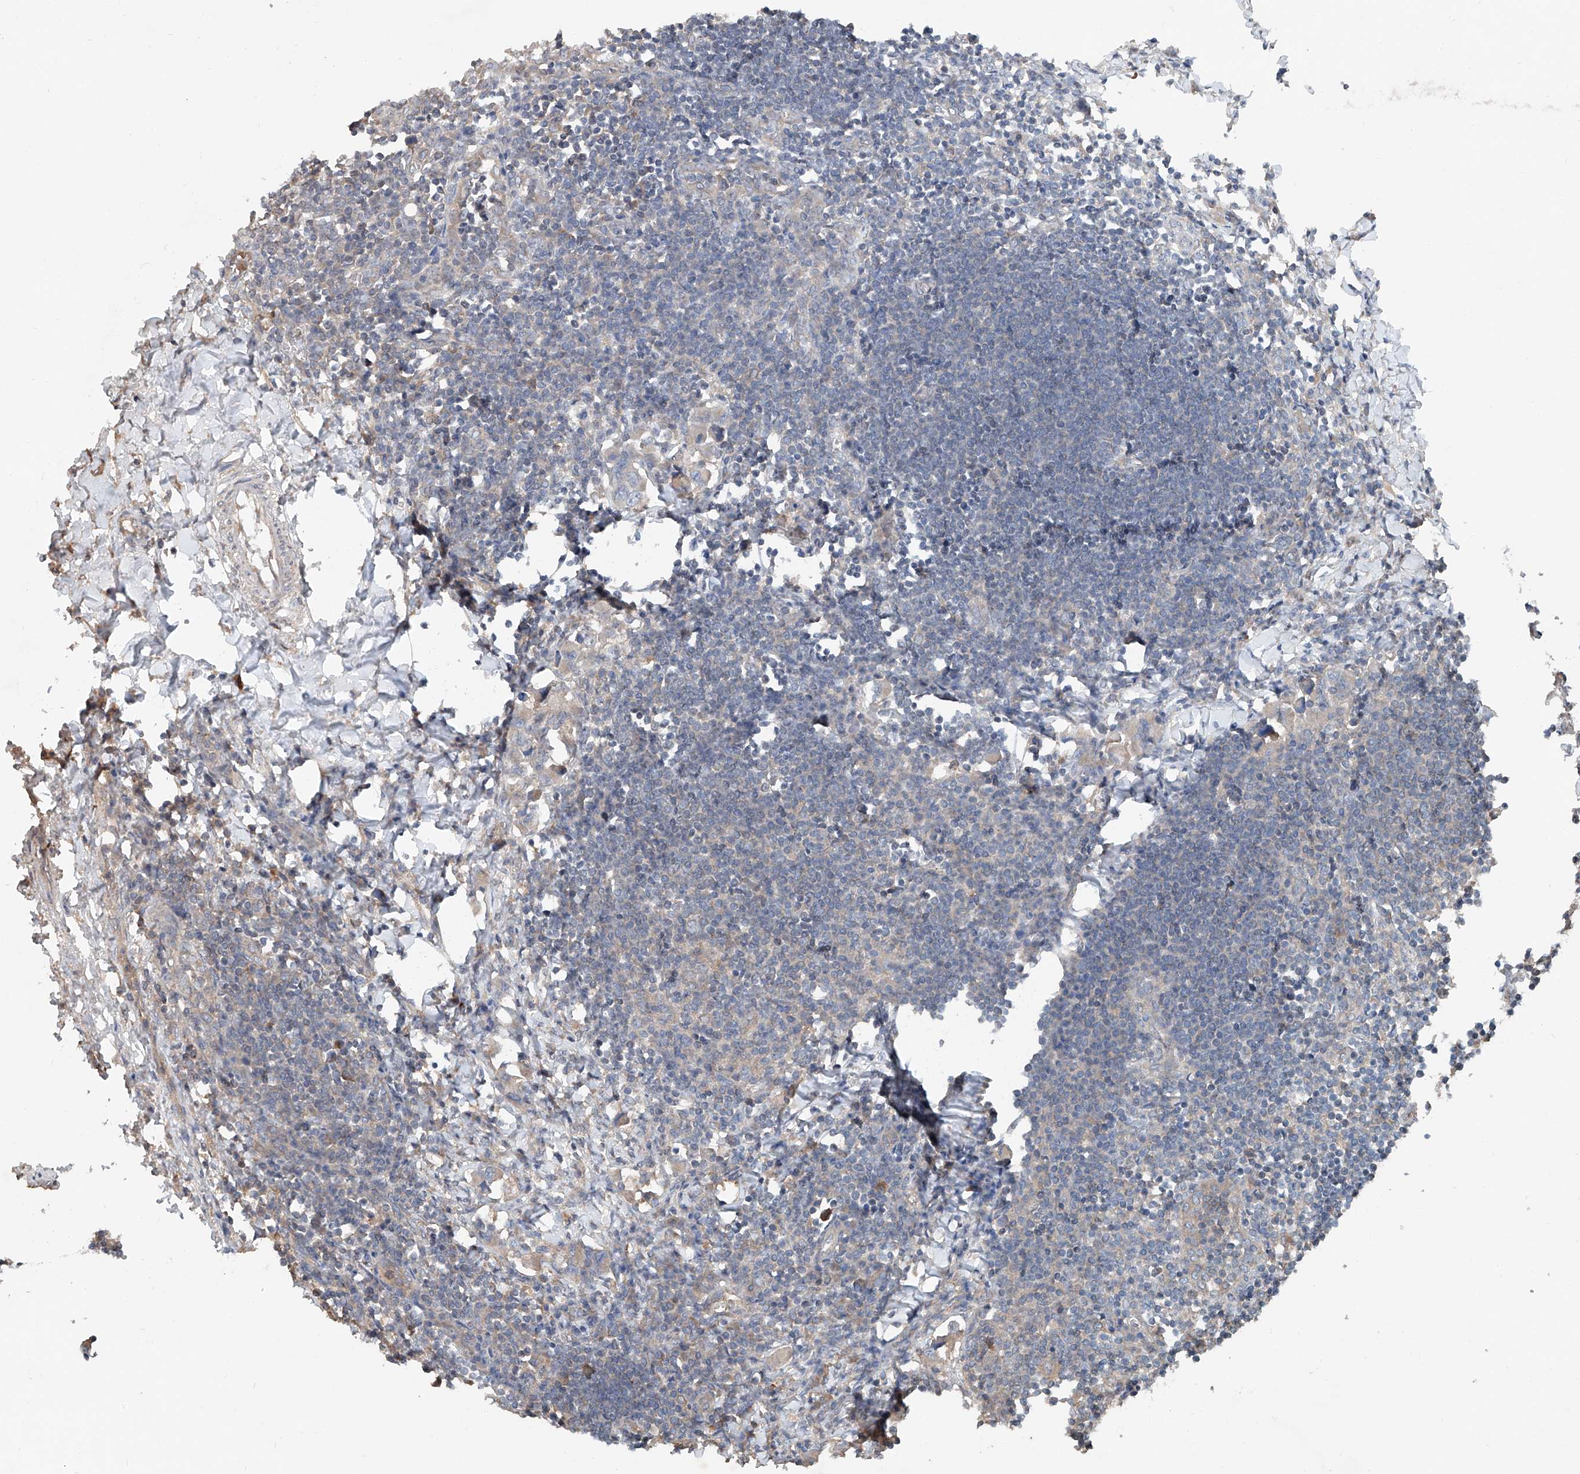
{"staining": {"intensity": "weak", "quantity": "25%-75%", "location": "cytoplasmic/membranous,nuclear"}, "tissue": "lymph node", "cell_type": "Germinal center cells", "image_type": "normal", "snomed": [{"axis": "morphology", "description": "Normal tissue, NOS"}, {"axis": "morphology", "description": "Malignant melanoma, Metastatic site"}, {"axis": "topography", "description": "Lymph node"}], "caption": "IHC (DAB (3,3'-diaminobenzidine)) staining of unremarkable human lymph node demonstrates weak cytoplasmic/membranous,nuclear protein staining in about 25%-75% of germinal center cells.", "gene": "ADAM23", "patient": {"sex": "male", "age": 41}}